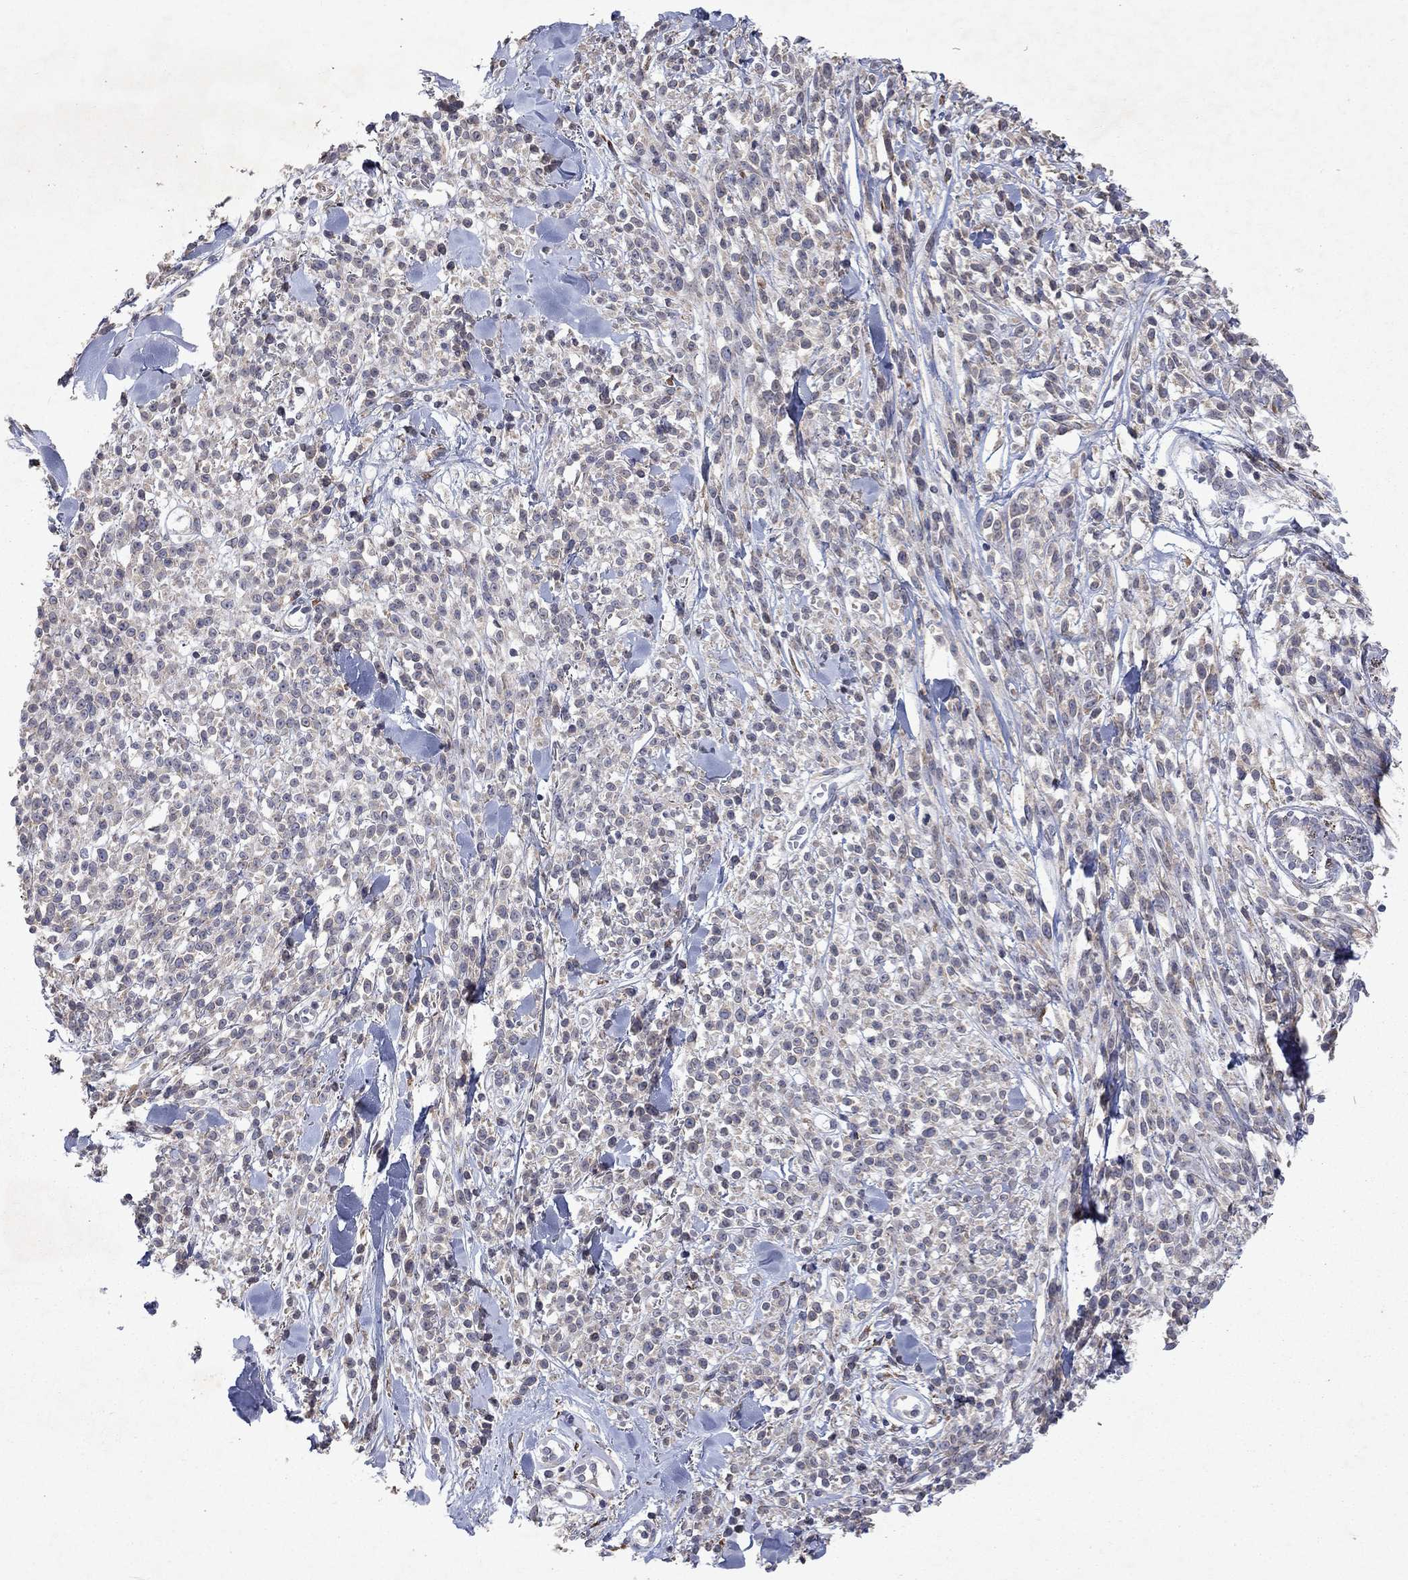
{"staining": {"intensity": "negative", "quantity": "none", "location": "none"}, "tissue": "melanoma", "cell_type": "Tumor cells", "image_type": "cancer", "snomed": [{"axis": "morphology", "description": "Malignant melanoma, NOS"}, {"axis": "topography", "description": "Skin"}, {"axis": "topography", "description": "Skin of trunk"}], "caption": "High magnification brightfield microscopy of melanoma stained with DAB (3,3'-diaminobenzidine) (brown) and counterstained with hematoxylin (blue): tumor cells show no significant positivity.", "gene": "TMEM97", "patient": {"sex": "male", "age": 74}}